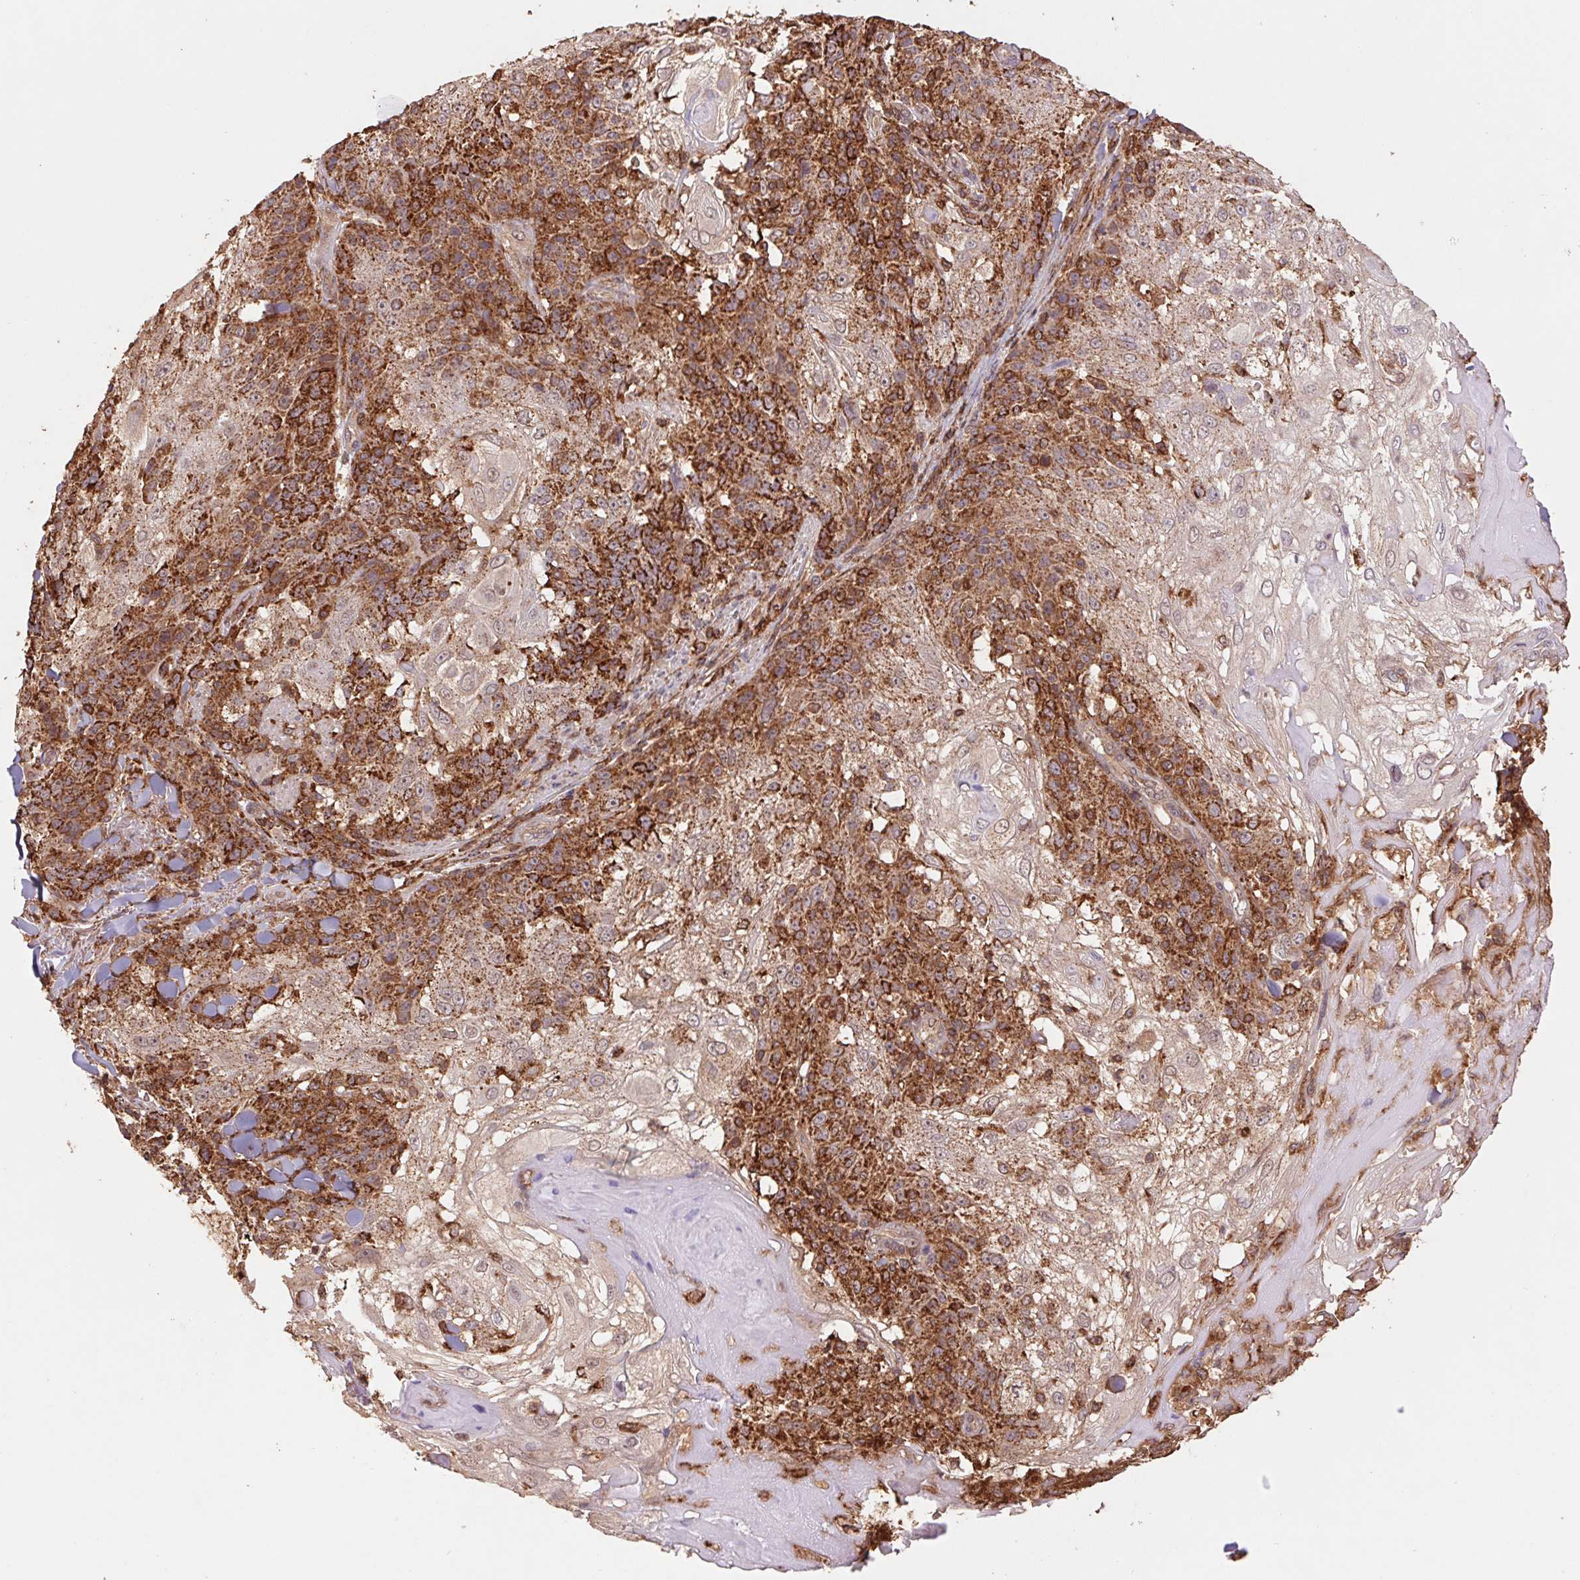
{"staining": {"intensity": "strong", "quantity": "25%-75%", "location": "cytoplasmic/membranous"}, "tissue": "skin cancer", "cell_type": "Tumor cells", "image_type": "cancer", "snomed": [{"axis": "morphology", "description": "Normal tissue, NOS"}, {"axis": "morphology", "description": "Squamous cell carcinoma, NOS"}, {"axis": "topography", "description": "Skin"}], "caption": "Immunohistochemistry of skin cancer (squamous cell carcinoma) demonstrates high levels of strong cytoplasmic/membranous staining in approximately 25%-75% of tumor cells. Using DAB (3,3'-diaminobenzidine) (brown) and hematoxylin (blue) stains, captured at high magnification using brightfield microscopy.", "gene": "URM1", "patient": {"sex": "female", "age": 83}}